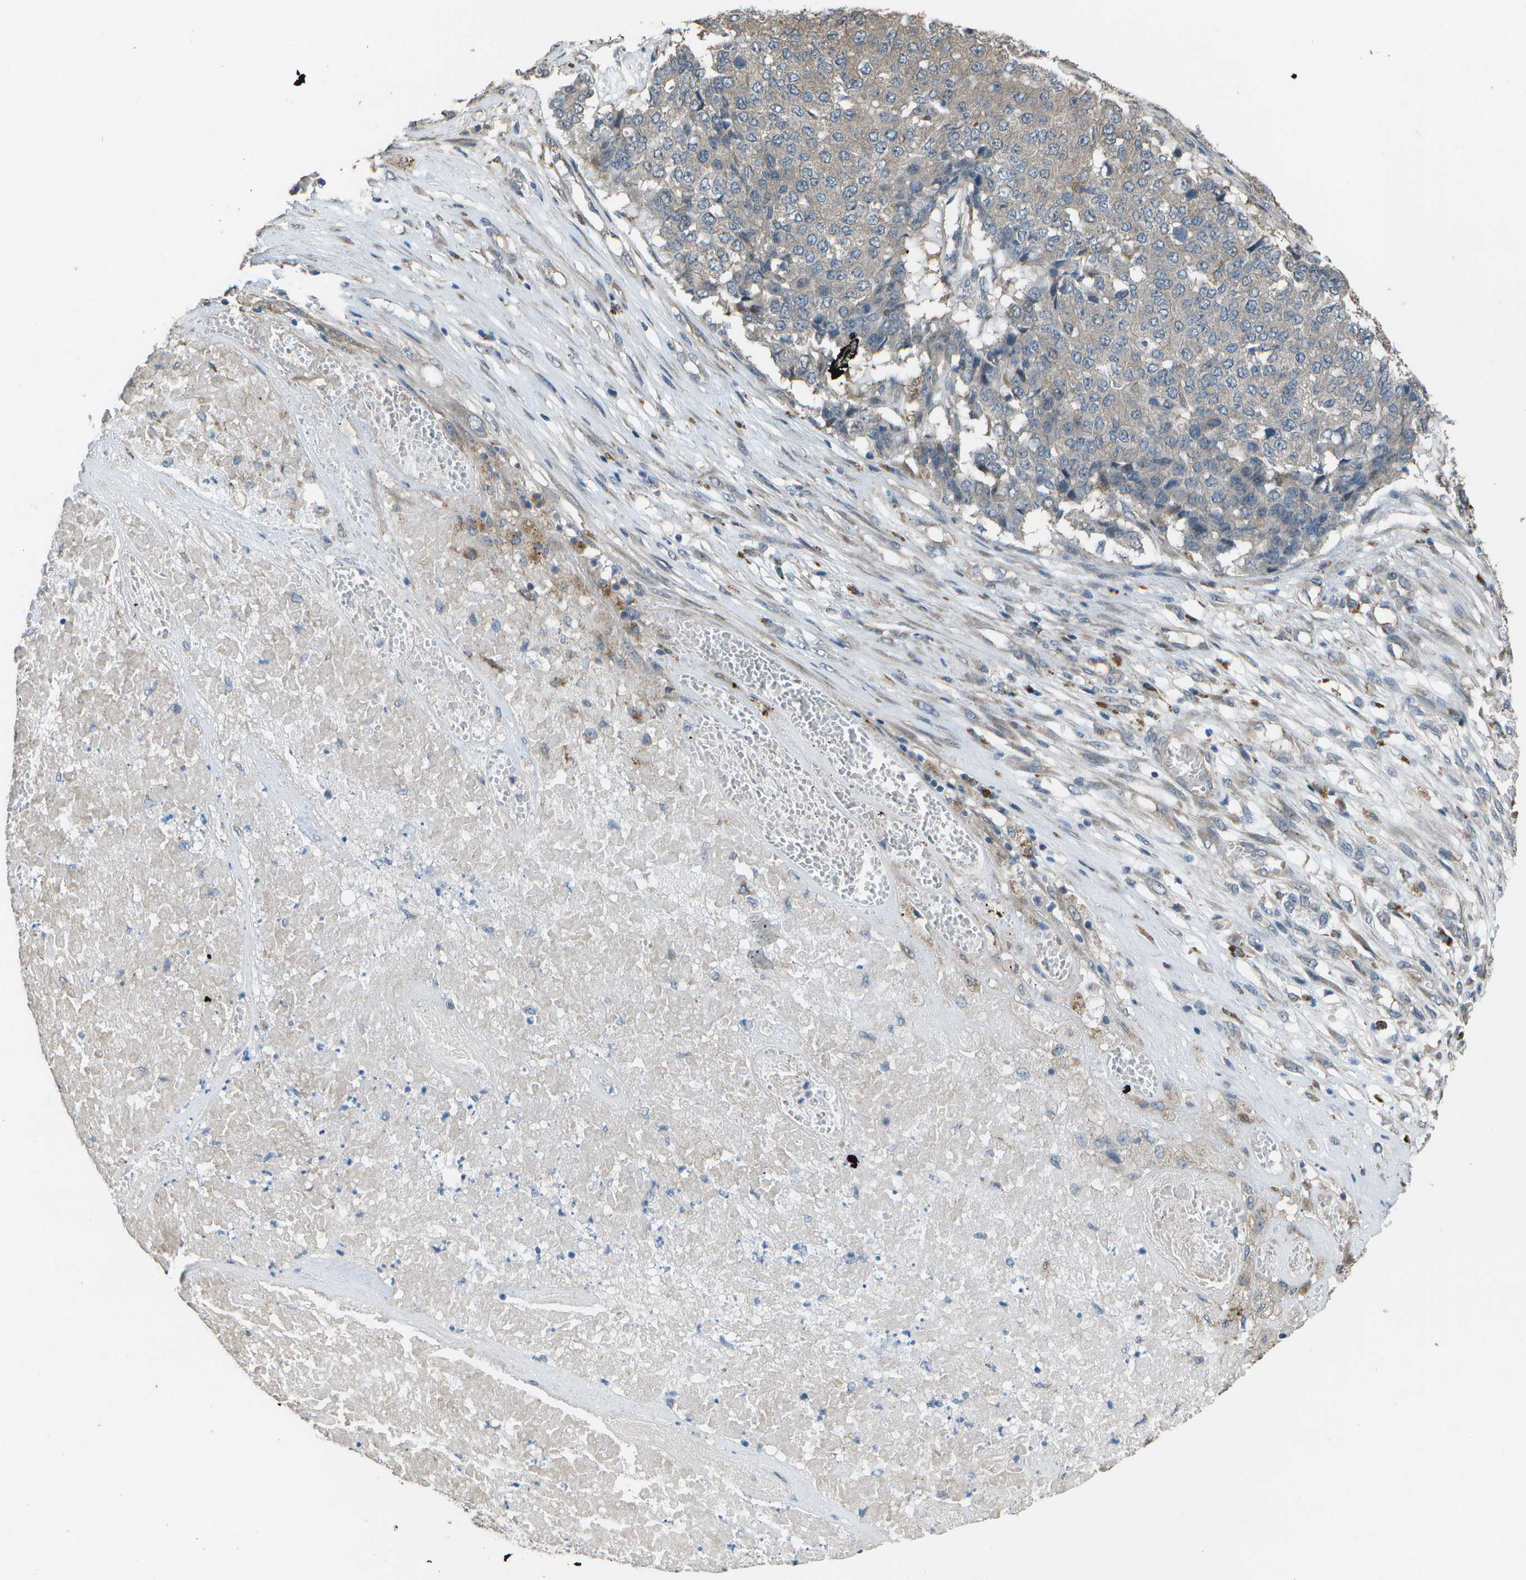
{"staining": {"intensity": "weak", "quantity": "<25%", "location": "cytoplasmic/membranous"}, "tissue": "pancreatic cancer", "cell_type": "Tumor cells", "image_type": "cancer", "snomed": [{"axis": "morphology", "description": "Adenocarcinoma, NOS"}, {"axis": "topography", "description": "Pancreas"}], "caption": "IHC histopathology image of human pancreatic adenocarcinoma stained for a protein (brown), which exhibits no expression in tumor cells.", "gene": "CLNS1A", "patient": {"sex": "male", "age": 50}}